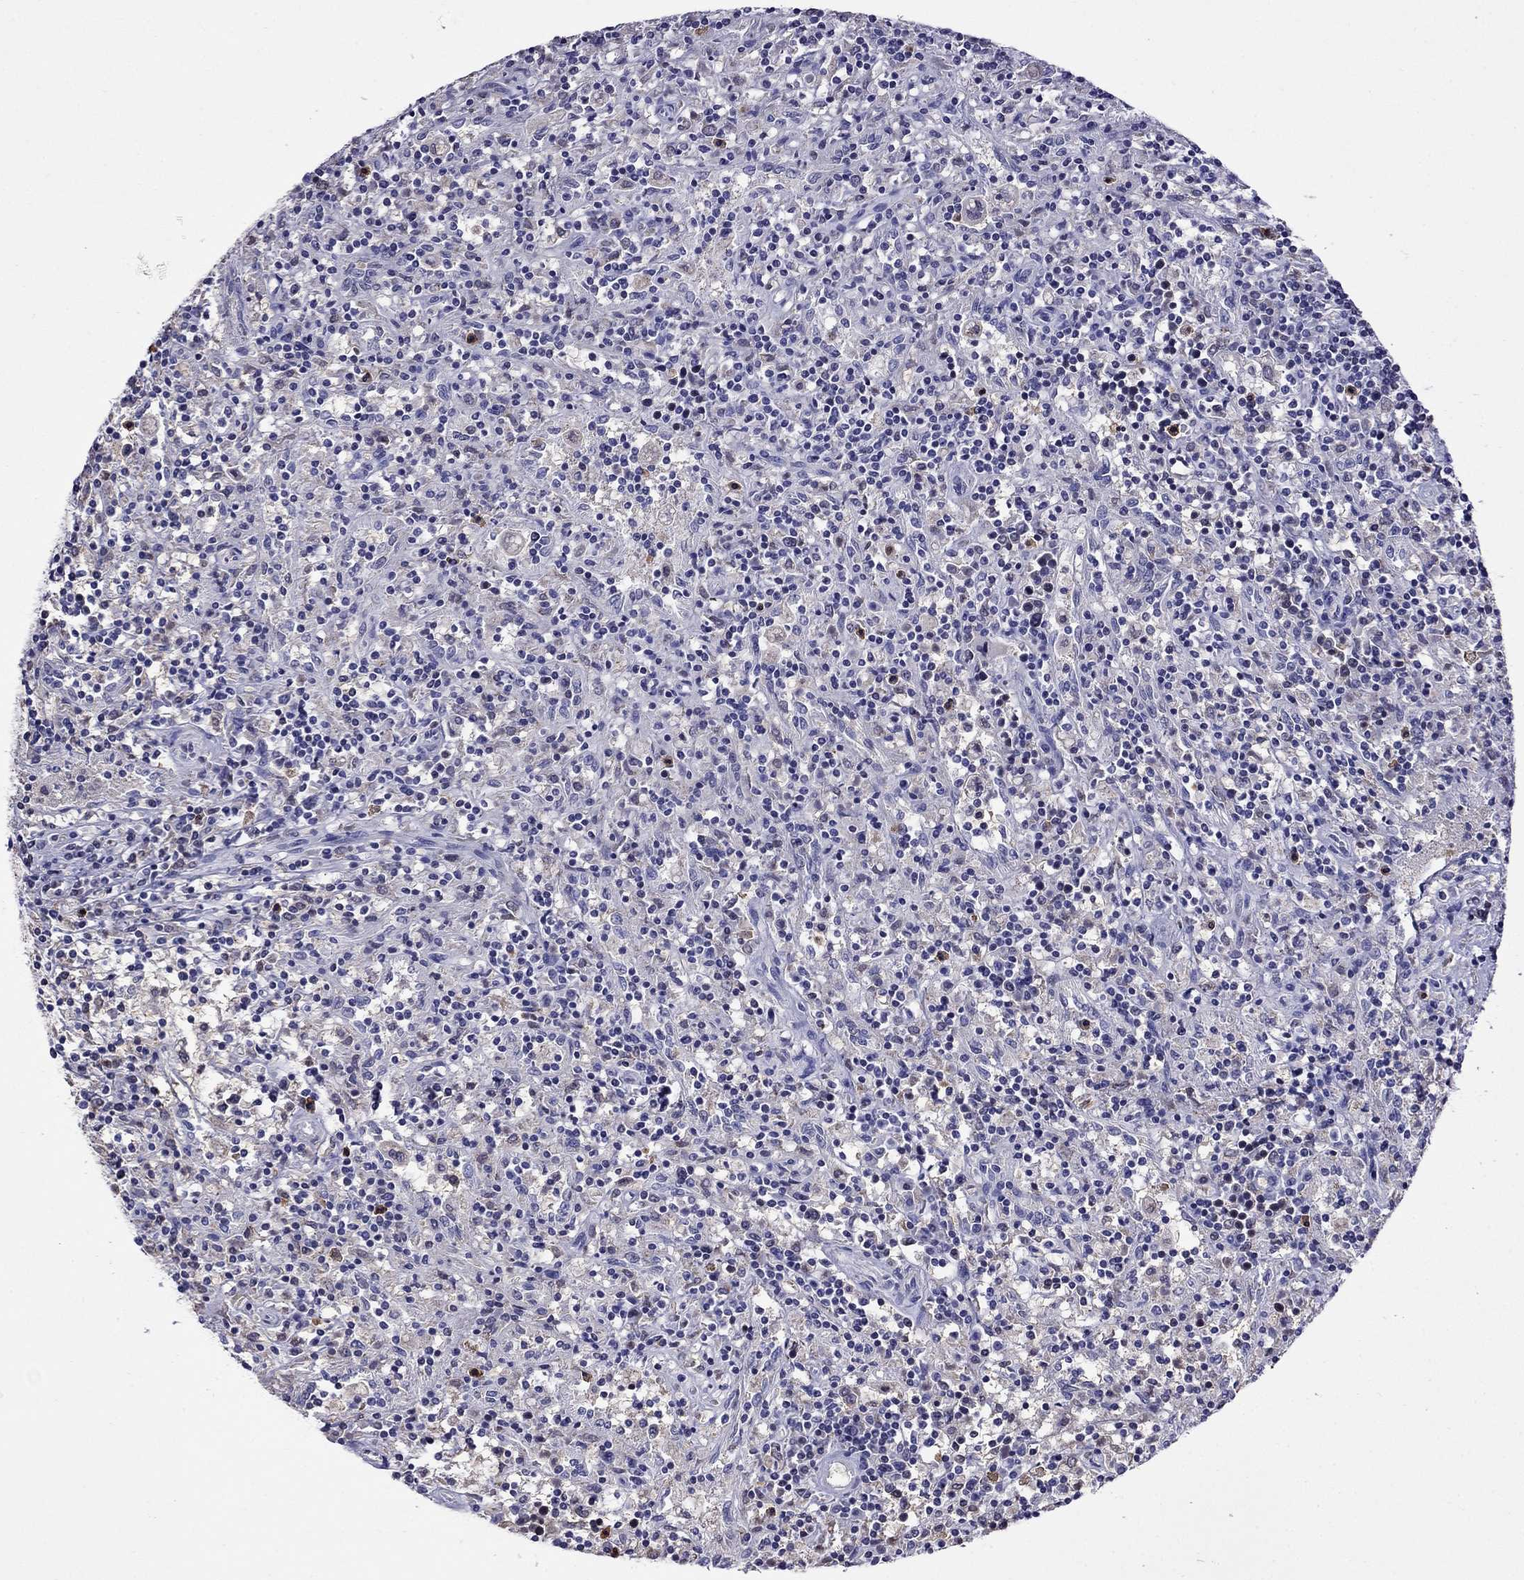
{"staining": {"intensity": "negative", "quantity": "none", "location": "none"}, "tissue": "lymphoma", "cell_type": "Tumor cells", "image_type": "cancer", "snomed": [{"axis": "morphology", "description": "Malignant lymphoma, non-Hodgkin's type, Low grade"}, {"axis": "topography", "description": "Spleen"}], "caption": "An IHC image of malignant lymphoma, non-Hodgkin's type (low-grade) is shown. There is no staining in tumor cells of malignant lymphoma, non-Hodgkin's type (low-grade).", "gene": "SCG2", "patient": {"sex": "male", "age": 62}}